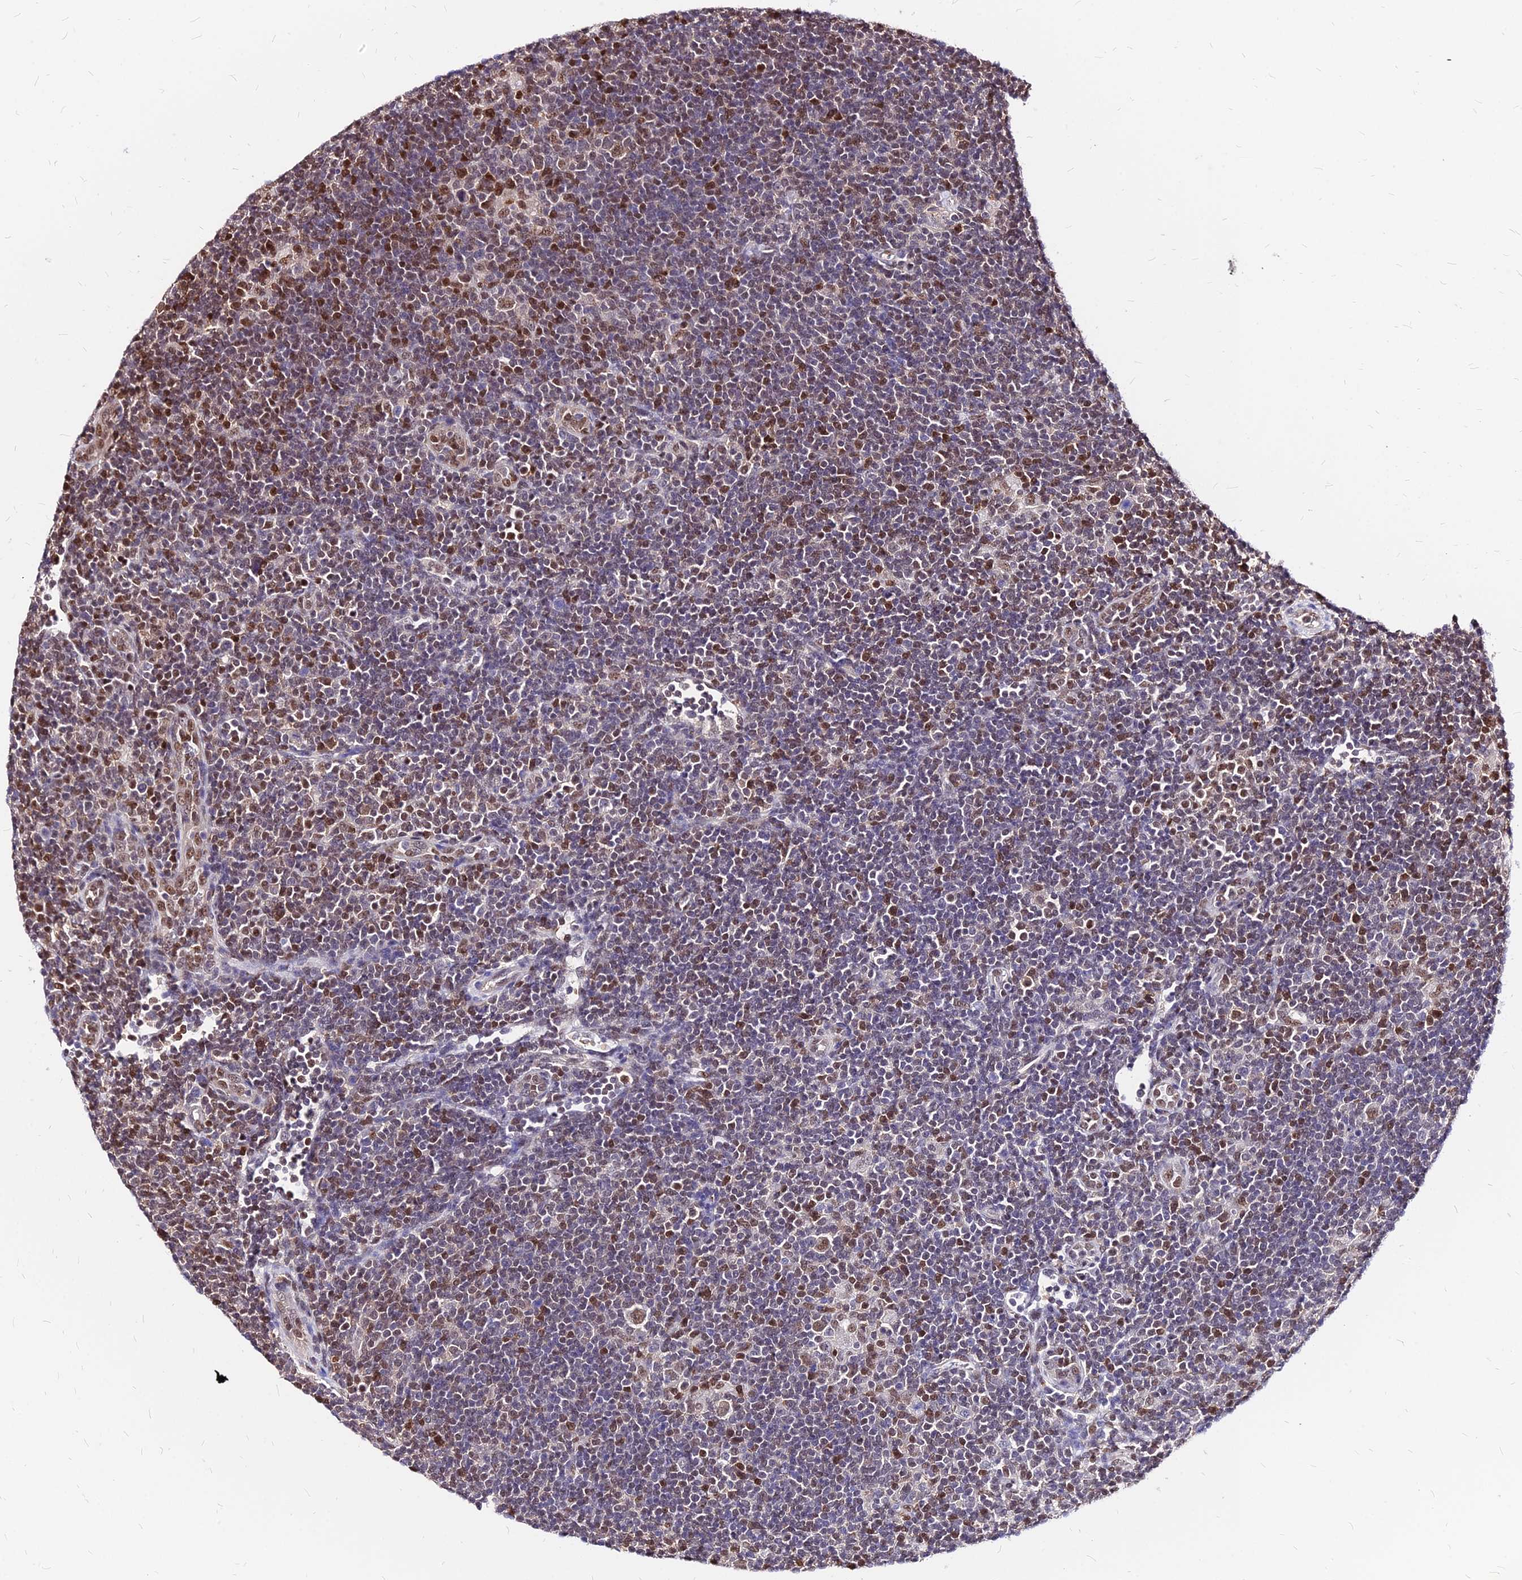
{"staining": {"intensity": "moderate", "quantity": ">75%", "location": "nuclear"}, "tissue": "lymphoma", "cell_type": "Tumor cells", "image_type": "cancer", "snomed": [{"axis": "morphology", "description": "Hodgkin's disease, NOS"}, {"axis": "topography", "description": "Lymph node"}], "caption": "This photomicrograph exhibits immunohistochemistry staining of human Hodgkin's disease, with medium moderate nuclear positivity in about >75% of tumor cells.", "gene": "PAXX", "patient": {"sex": "female", "age": 57}}